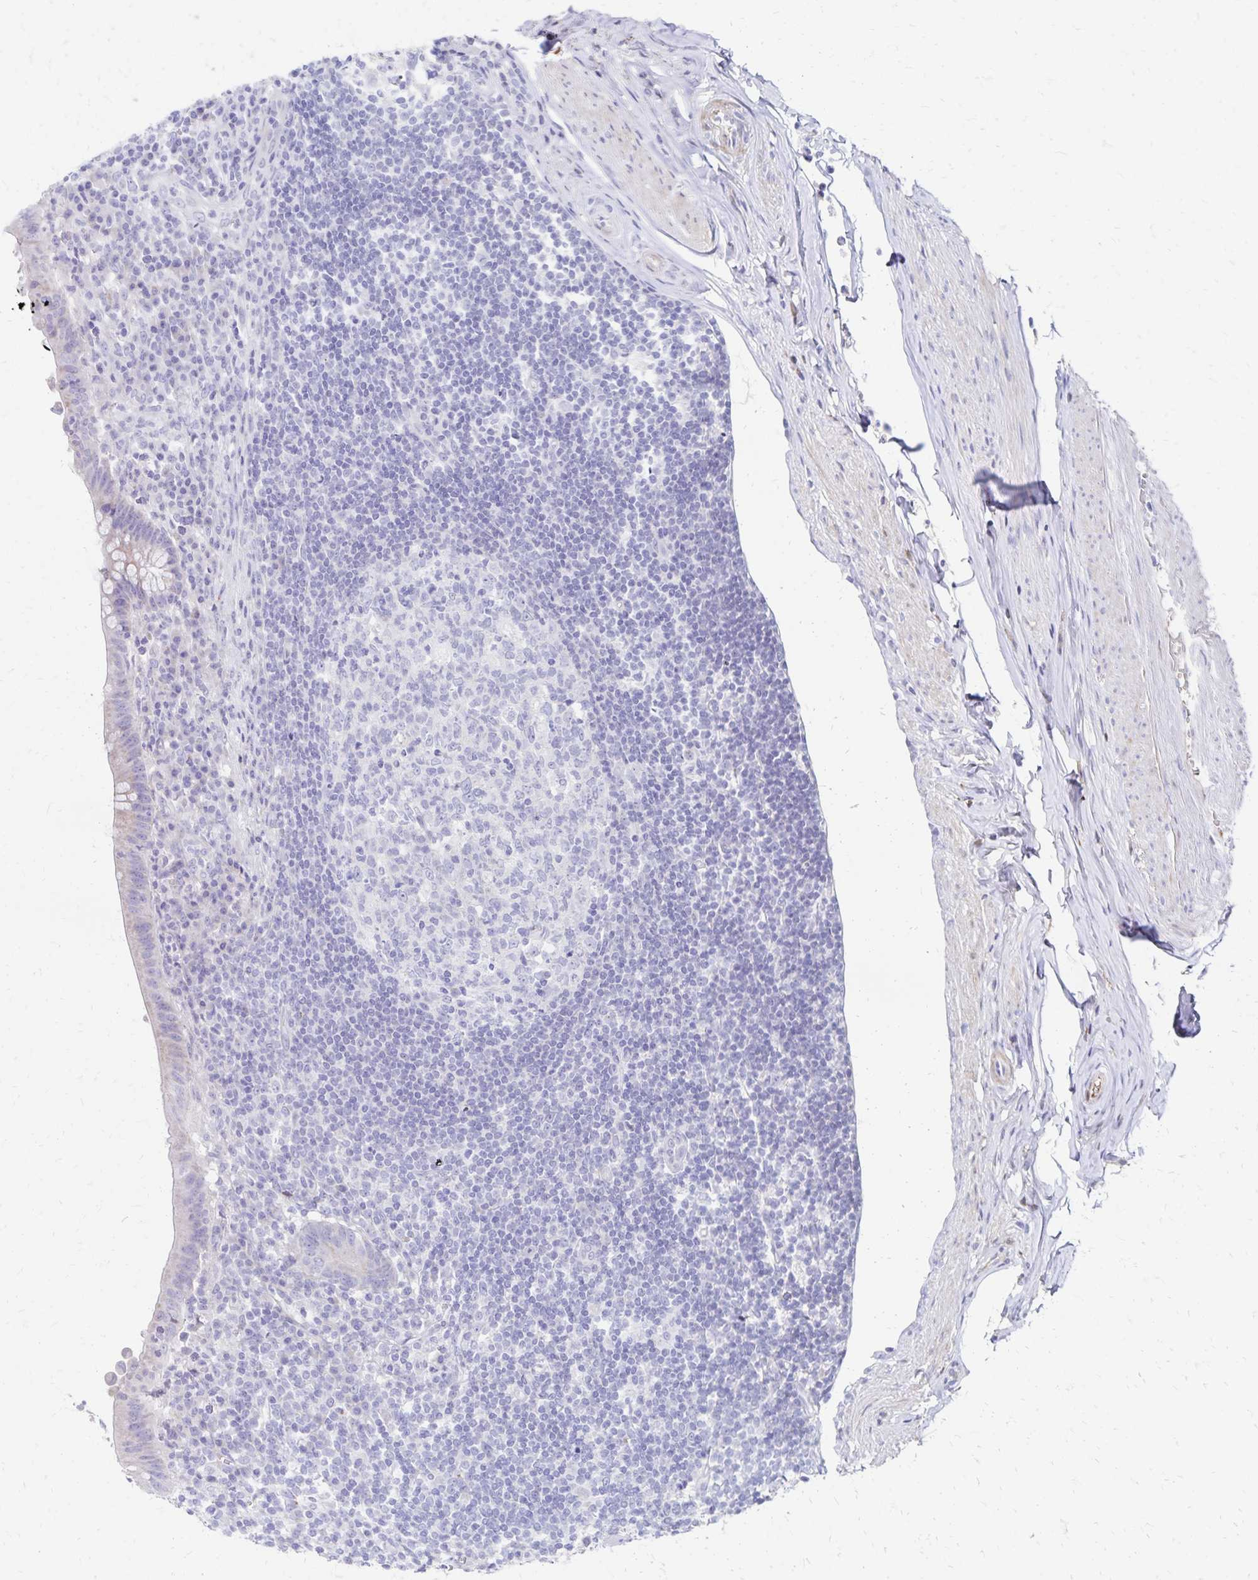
{"staining": {"intensity": "weak", "quantity": "25%-75%", "location": "cytoplasmic/membranous"}, "tissue": "appendix", "cell_type": "Glandular cells", "image_type": "normal", "snomed": [{"axis": "morphology", "description": "Normal tissue, NOS"}, {"axis": "topography", "description": "Appendix"}], "caption": "Benign appendix exhibits weak cytoplasmic/membranous positivity in approximately 25%-75% of glandular cells.", "gene": "NECAP1", "patient": {"sex": "female", "age": 56}}